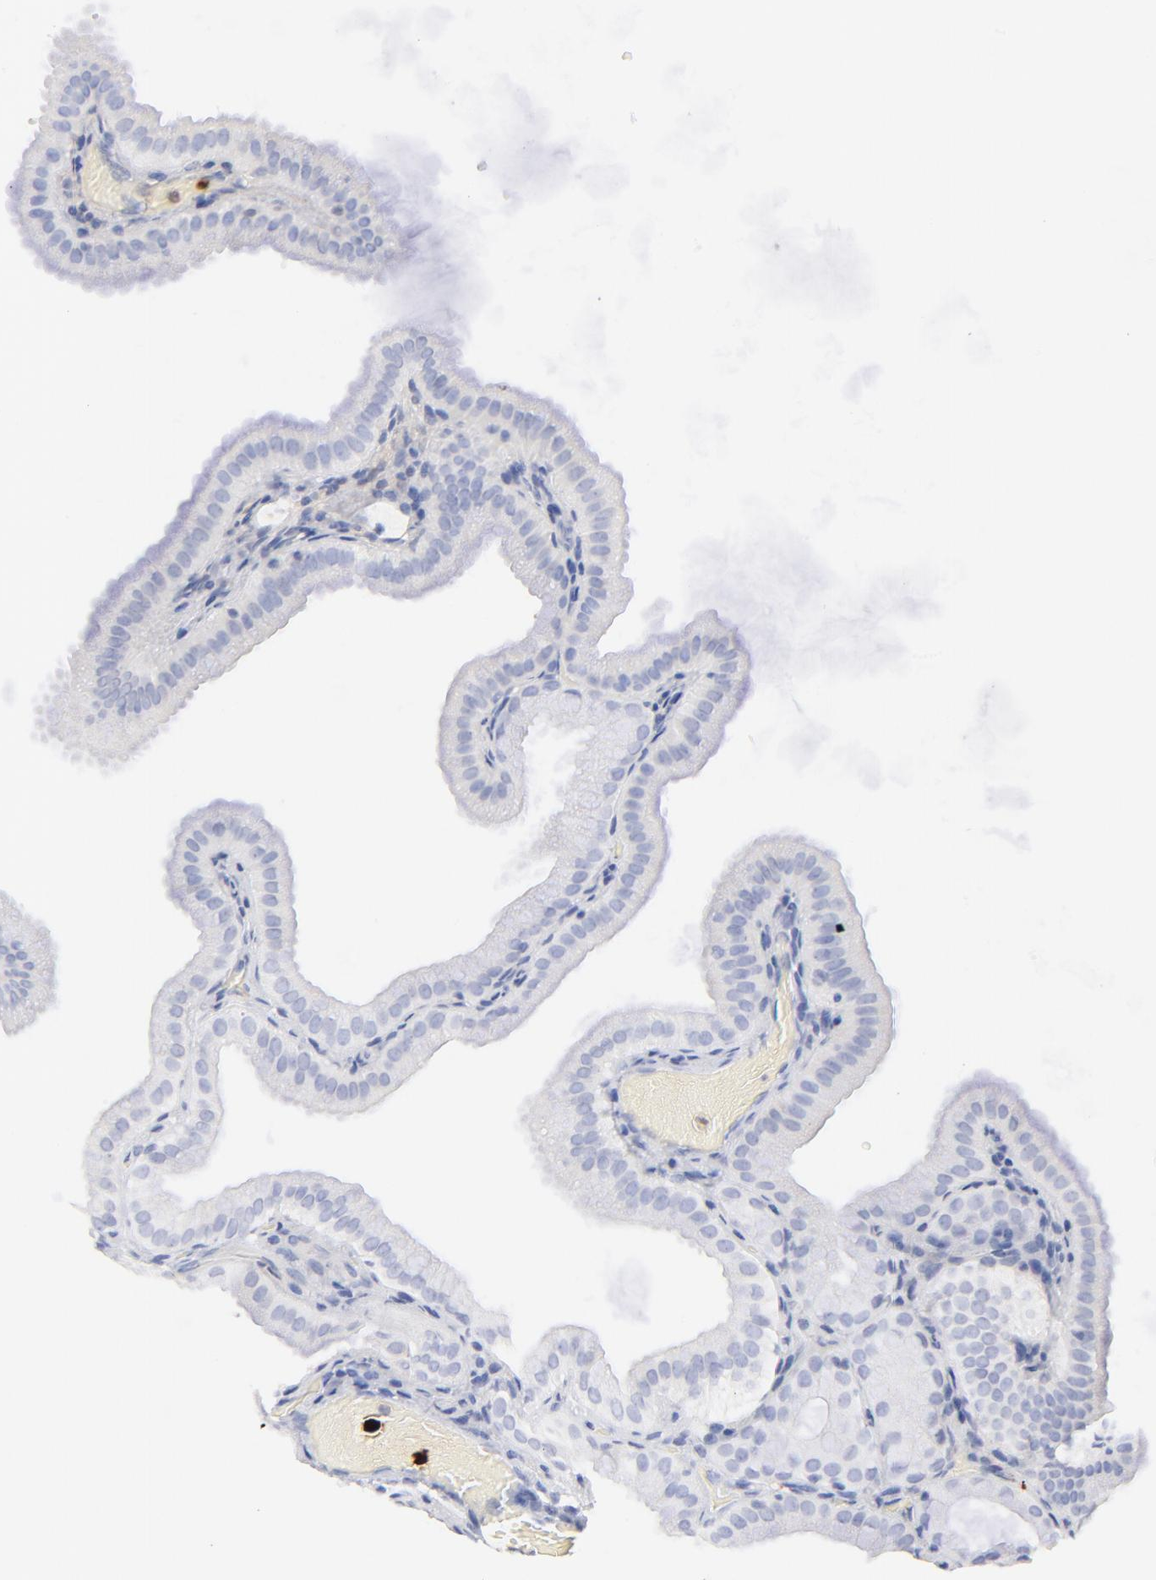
{"staining": {"intensity": "negative", "quantity": "none", "location": "none"}, "tissue": "gallbladder", "cell_type": "Glandular cells", "image_type": "normal", "snomed": [{"axis": "morphology", "description": "Normal tissue, NOS"}, {"axis": "topography", "description": "Gallbladder"}], "caption": "Glandular cells show no significant staining in benign gallbladder.", "gene": "S100A12", "patient": {"sex": "female", "age": 63}}